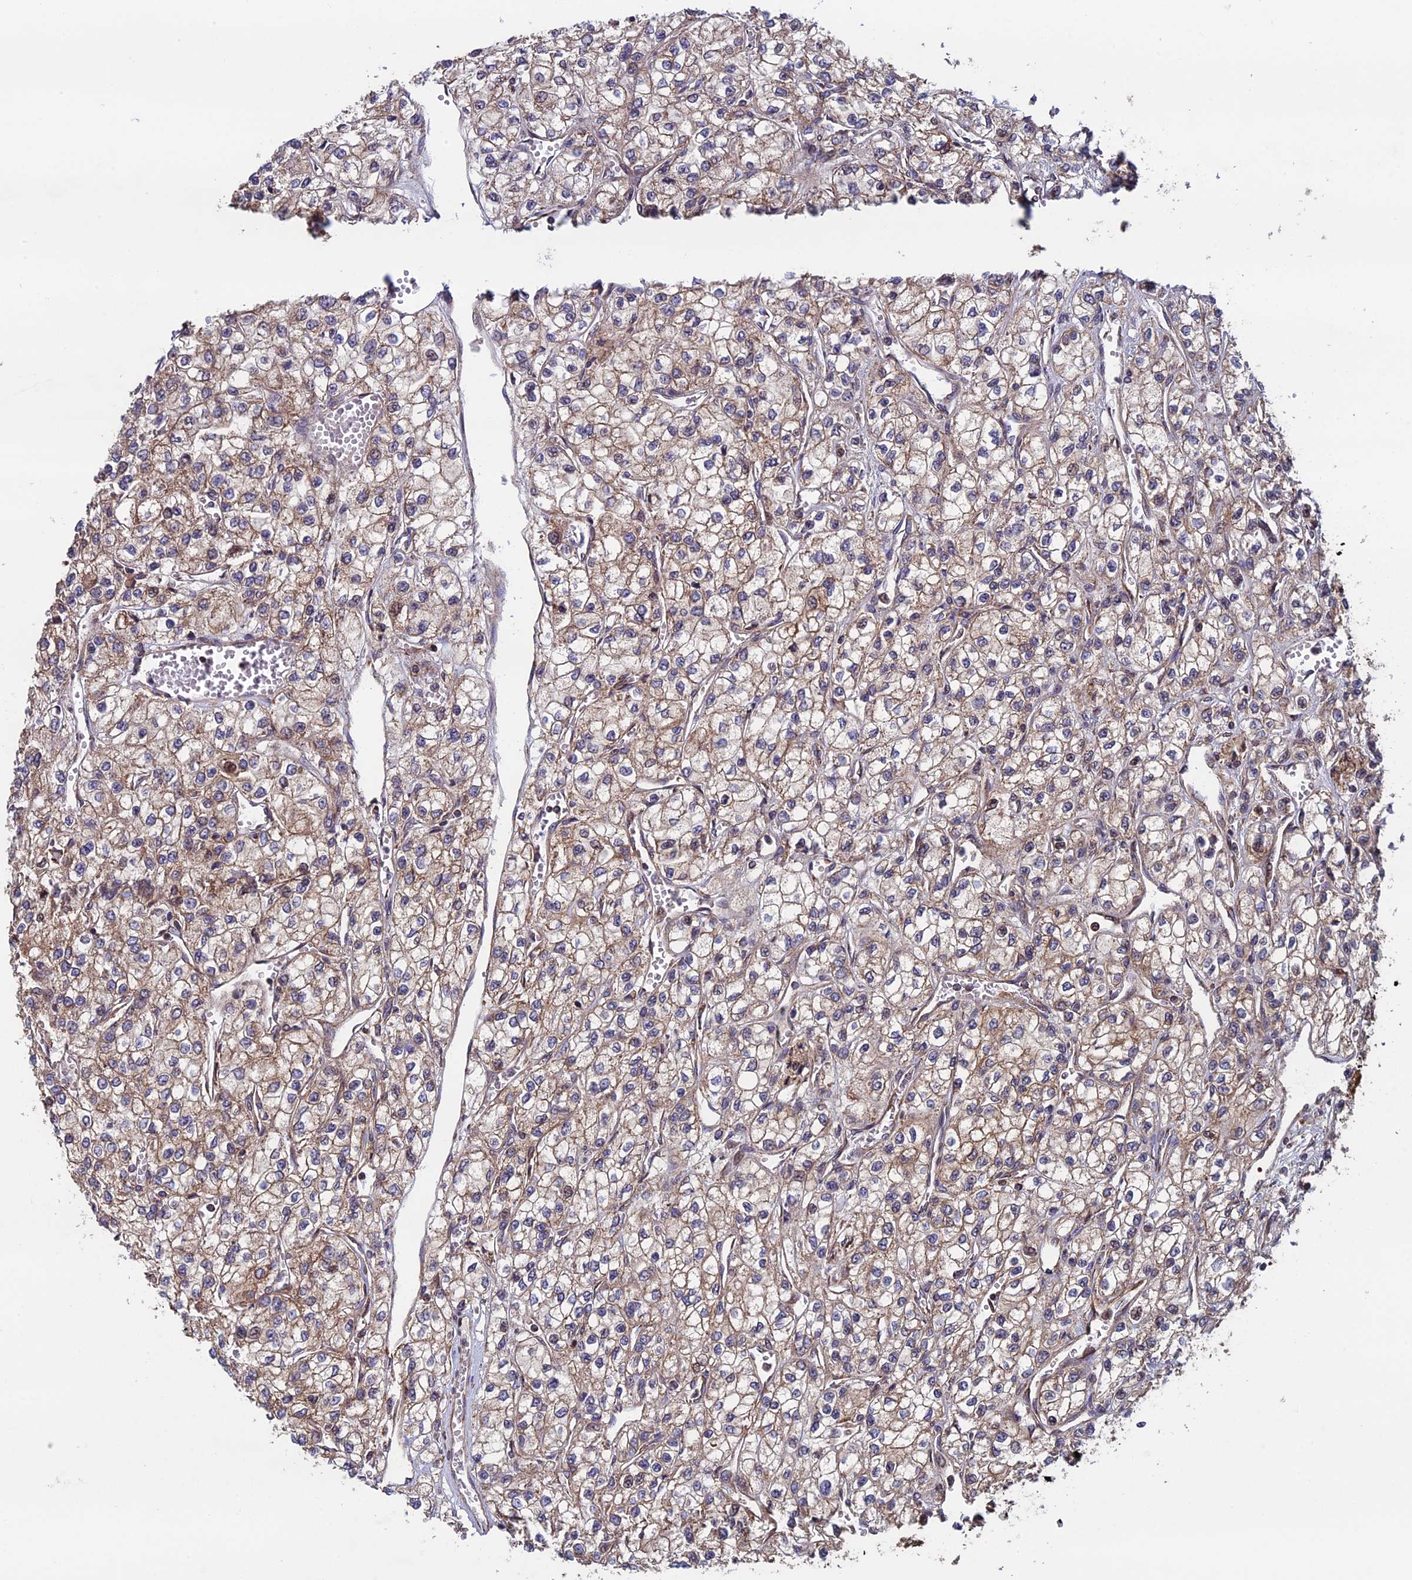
{"staining": {"intensity": "weak", "quantity": ">75%", "location": "cytoplasmic/membranous"}, "tissue": "renal cancer", "cell_type": "Tumor cells", "image_type": "cancer", "snomed": [{"axis": "morphology", "description": "Adenocarcinoma, NOS"}, {"axis": "topography", "description": "Kidney"}], "caption": "This micrograph shows immunohistochemistry staining of renal cancer (adenocarcinoma), with low weak cytoplasmic/membranous expression in about >75% of tumor cells.", "gene": "CCDC8", "patient": {"sex": "male", "age": 80}}